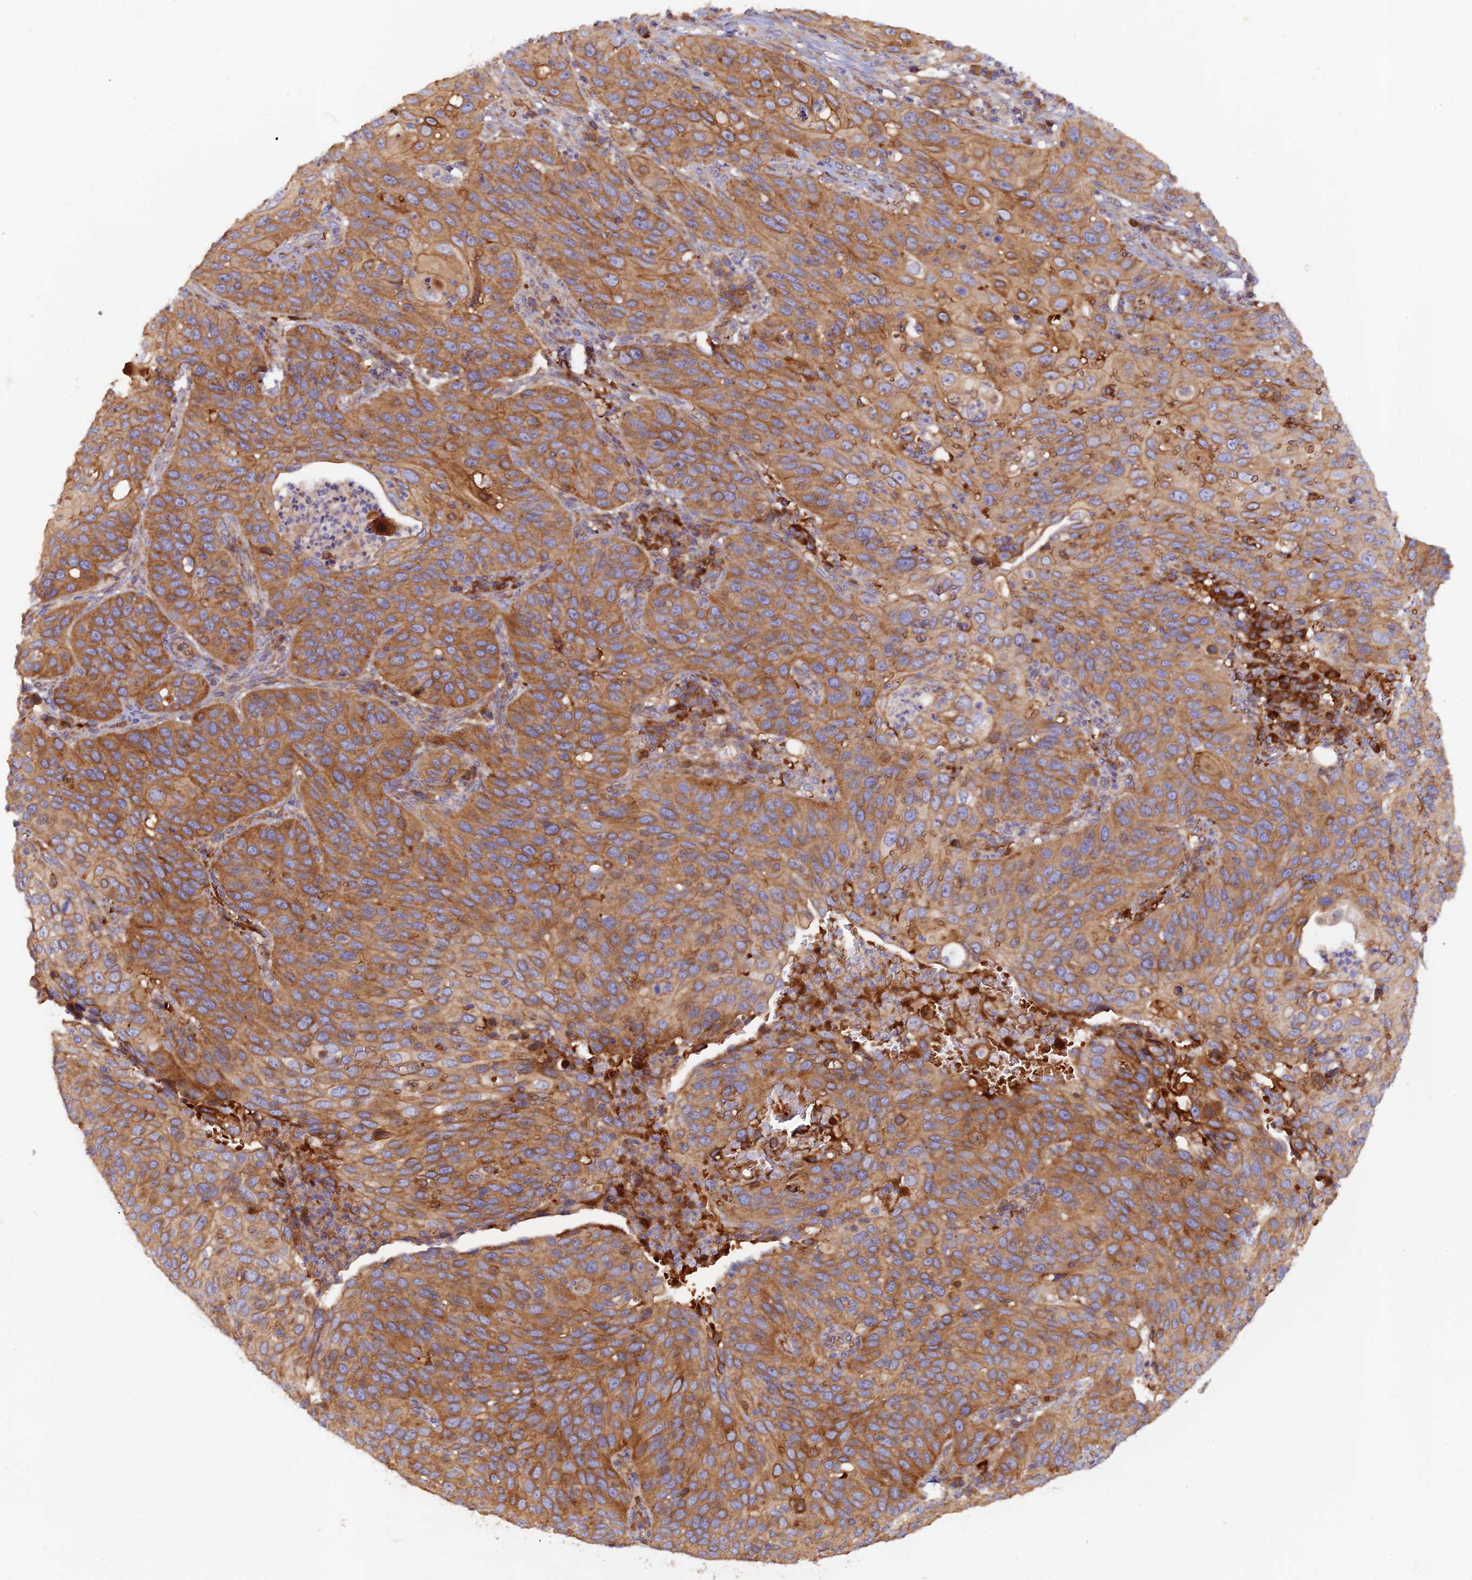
{"staining": {"intensity": "moderate", "quantity": ">75%", "location": "cytoplasmic/membranous"}, "tissue": "cervical cancer", "cell_type": "Tumor cells", "image_type": "cancer", "snomed": [{"axis": "morphology", "description": "Squamous cell carcinoma, NOS"}, {"axis": "topography", "description": "Cervix"}], "caption": "A photomicrograph showing moderate cytoplasmic/membranous positivity in approximately >75% of tumor cells in cervical cancer, as visualized by brown immunohistochemical staining.", "gene": "GMCL1", "patient": {"sex": "female", "age": 36}}